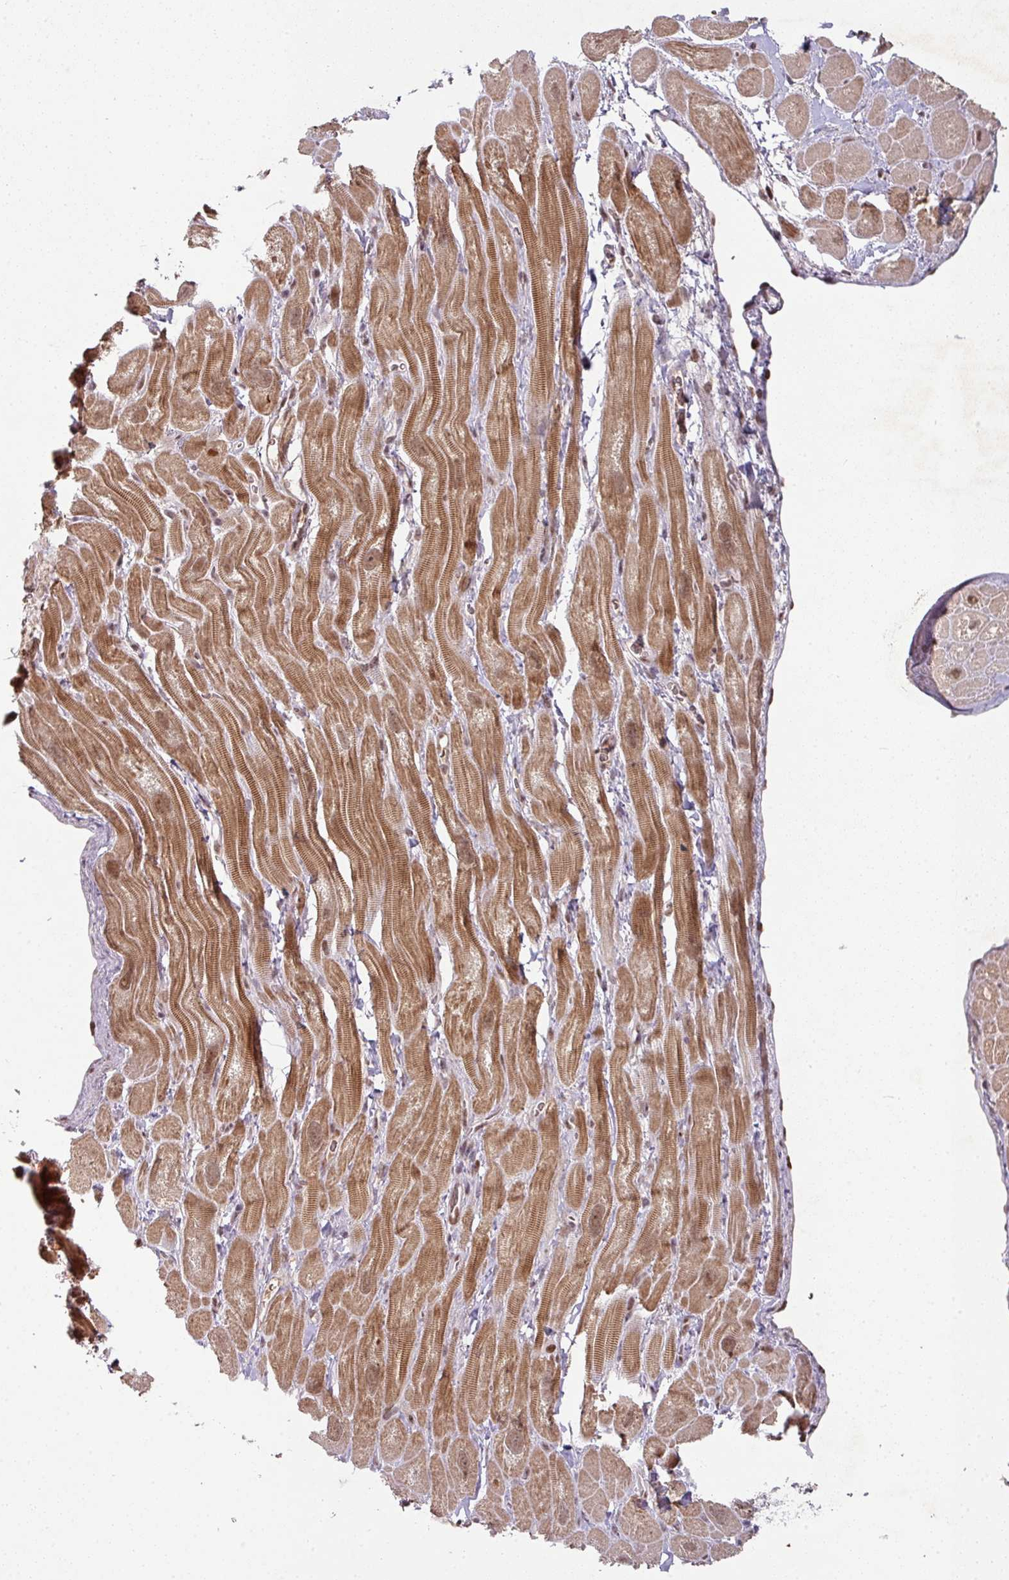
{"staining": {"intensity": "moderate", "quantity": "25%-75%", "location": "cytoplasmic/membranous,nuclear"}, "tissue": "heart muscle", "cell_type": "Cardiomyocytes", "image_type": "normal", "snomed": [{"axis": "morphology", "description": "Normal tissue, NOS"}, {"axis": "topography", "description": "Heart"}], "caption": "A brown stain shows moderate cytoplasmic/membranous,nuclear expression of a protein in cardiomyocytes of unremarkable human heart muscle.", "gene": "NEIL1", "patient": {"sex": "male", "age": 49}}